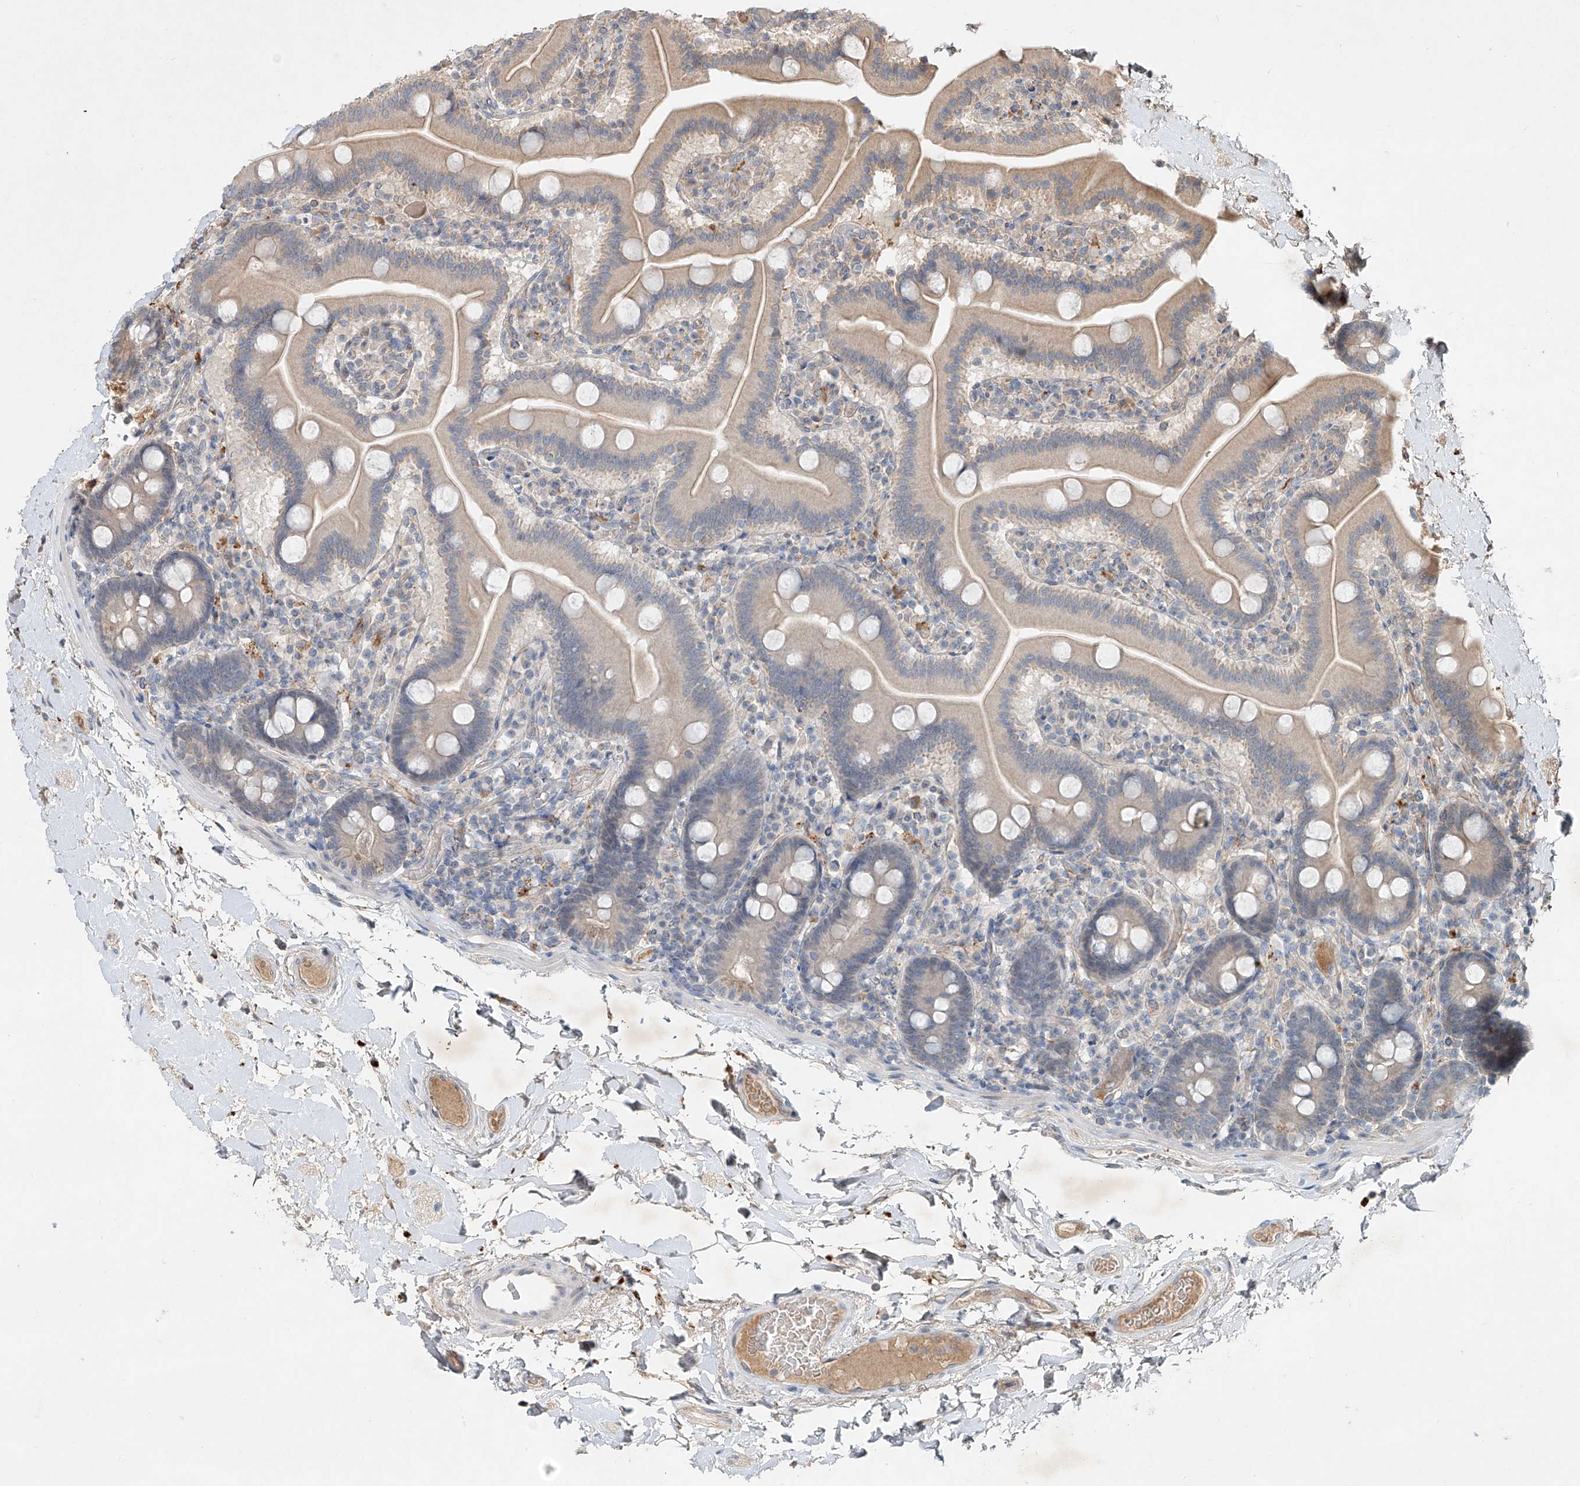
{"staining": {"intensity": "weak", "quantity": ">75%", "location": "cytoplasmic/membranous"}, "tissue": "duodenum", "cell_type": "Glandular cells", "image_type": "normal", "snomed": [{"axis": "morphology", "description": "Normal tissue, NOS"}, {"axis": "topography", "description": "Duodenum"}], "caption": "An immunohistochemistry photomicrograph of normal tissue is shown. Protein staining in brown shows weak cytoplasmic/membranous positivity in duodenum within glandular cells. (Brightfield microscopy of DAB IHC at high magnification).", "gene": "IER5", "patient": {"sex": "male", "age": 55}}